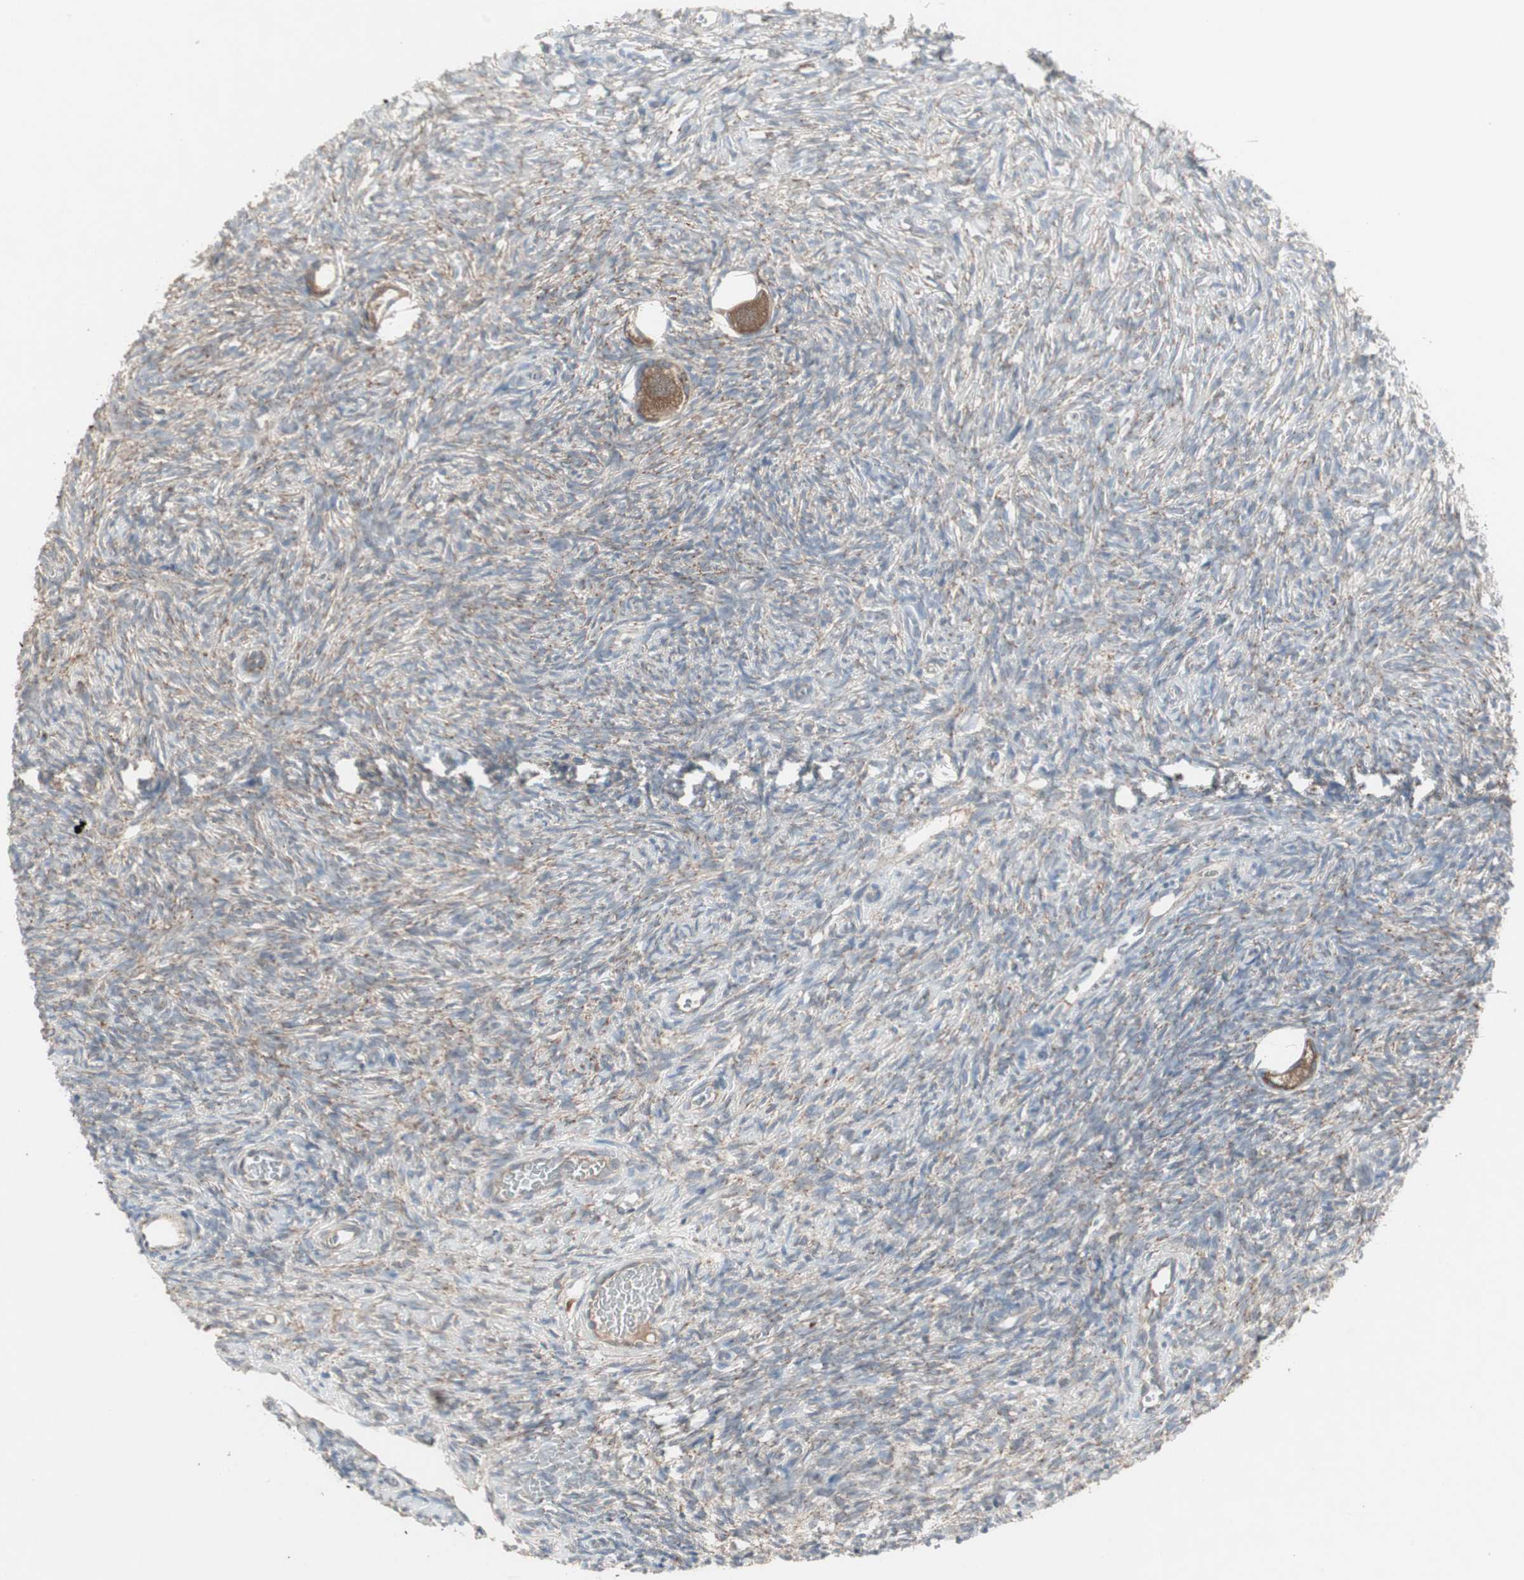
{"staining": {"intensity": "strong", "quantity": ">75%", "location": "cytoplasmic/membranous"}, "tissue": "ovary", "cell_type": "Follicle cells", "image_type": "normal", "snomed": [{"axis": "morphology", "description": "Normal tissue, NOS"}, {"axis": "topography", "description": "Ovary"}], "caption": "Strong cytoplasmic/membranous staining is appreciated in about >75% of follicle cells in benign ovary. The protein is stained brown, and the nuclei are stained in blue (DAB (3,3'-diaminobenzidine) IHC with brightfield microscopy, high magnification).", "gene": "JMJD7", "patient": {"sex": "female", "age": 35}}